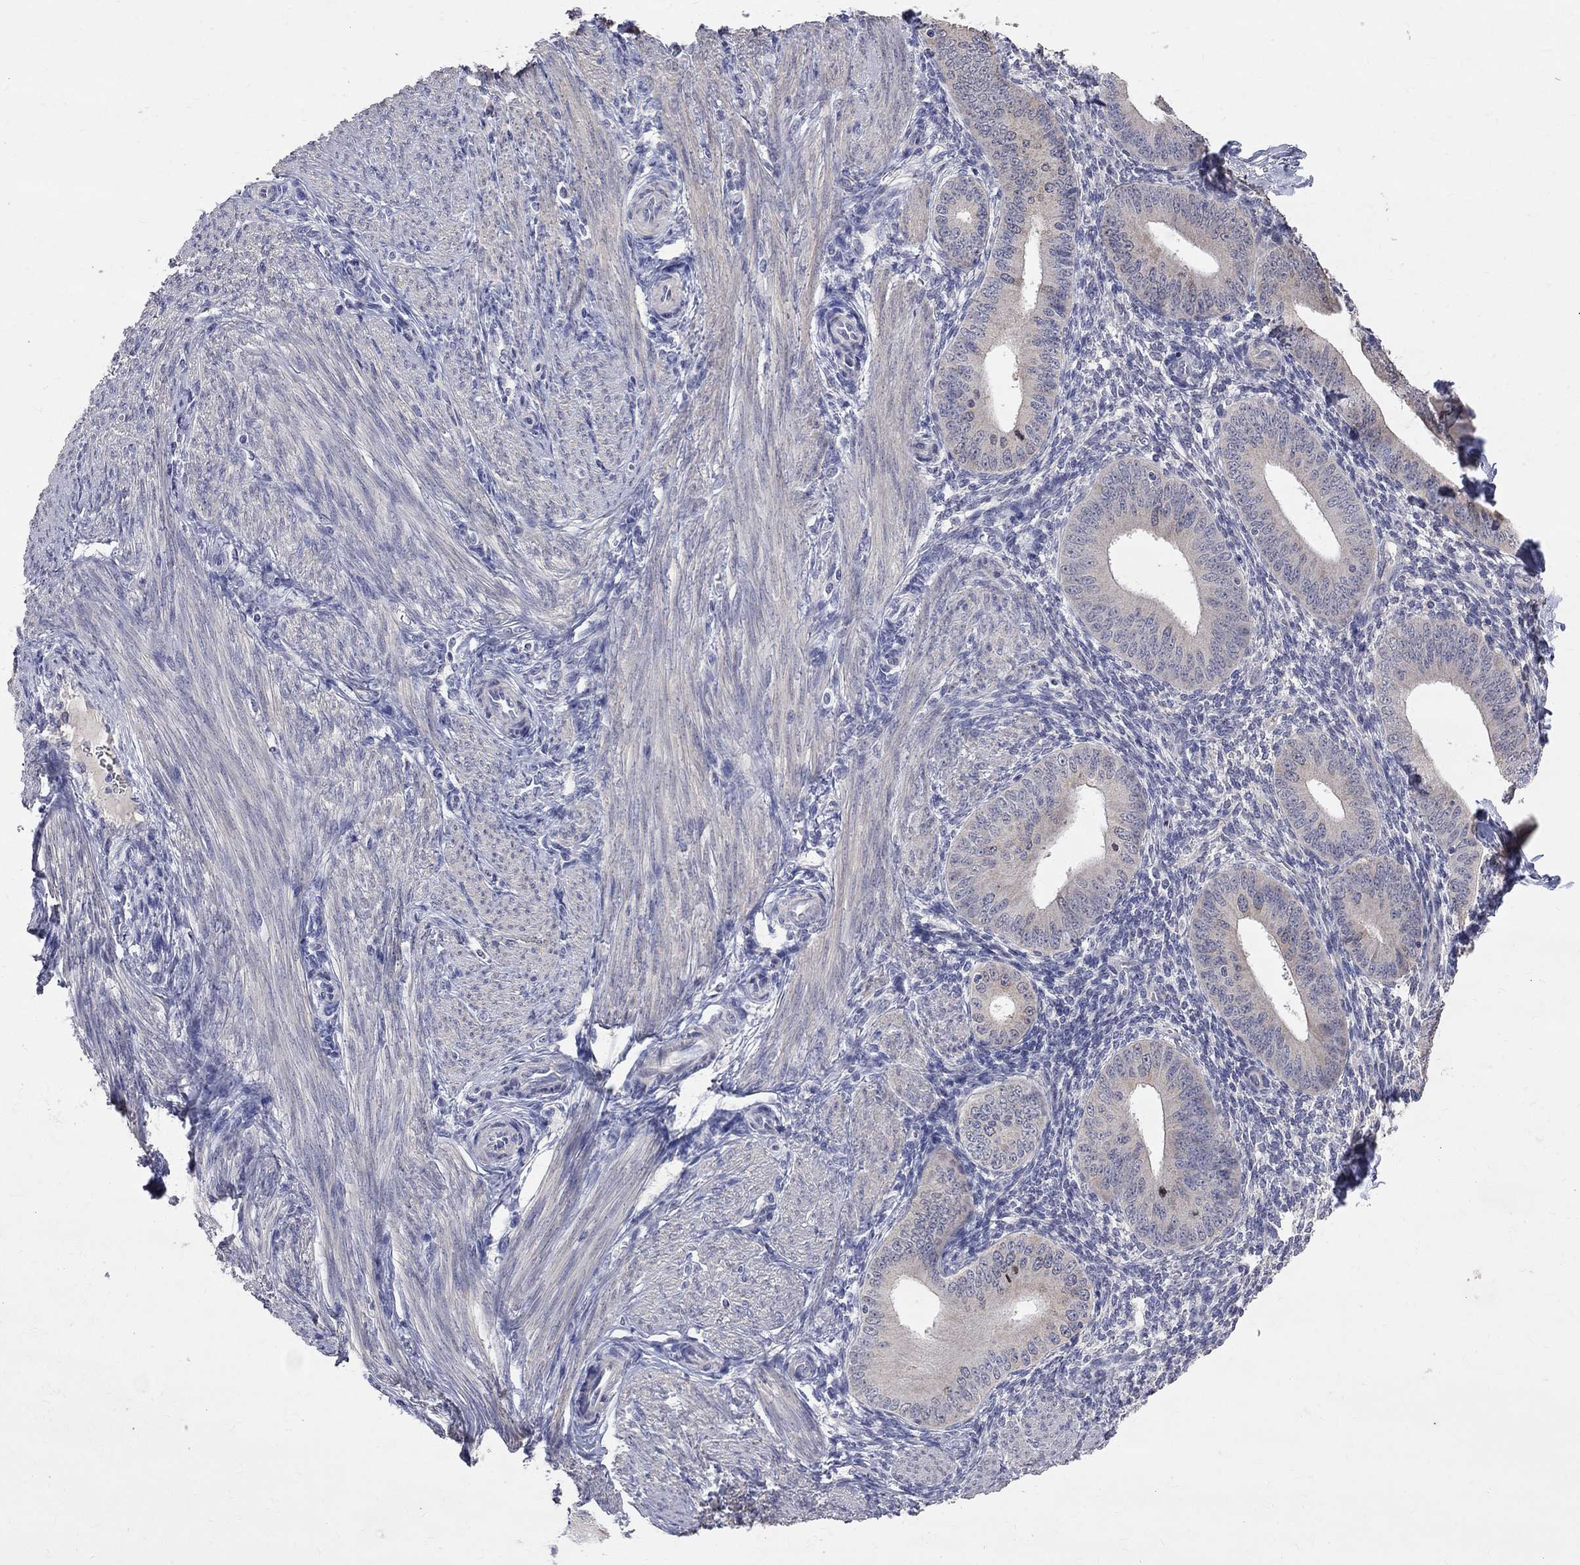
{"staining": {"intensity": "negative", "quantity": "none", "location": "none"}, "tissue": "endometrium", "cell_type": "Cells in endometrial stroma", "image_type": "normal", "snomed": [{"axis": "morphology", "description": "Normal tissue, NOS"}, {"axis": "topography", "description": "Endometrium"}], "caption": "Cells in endometrial stroma show no significant expression in unremarkable endometrium.", "gene": "CKAP2", "patient": {"sex": "female", "age": 39}}